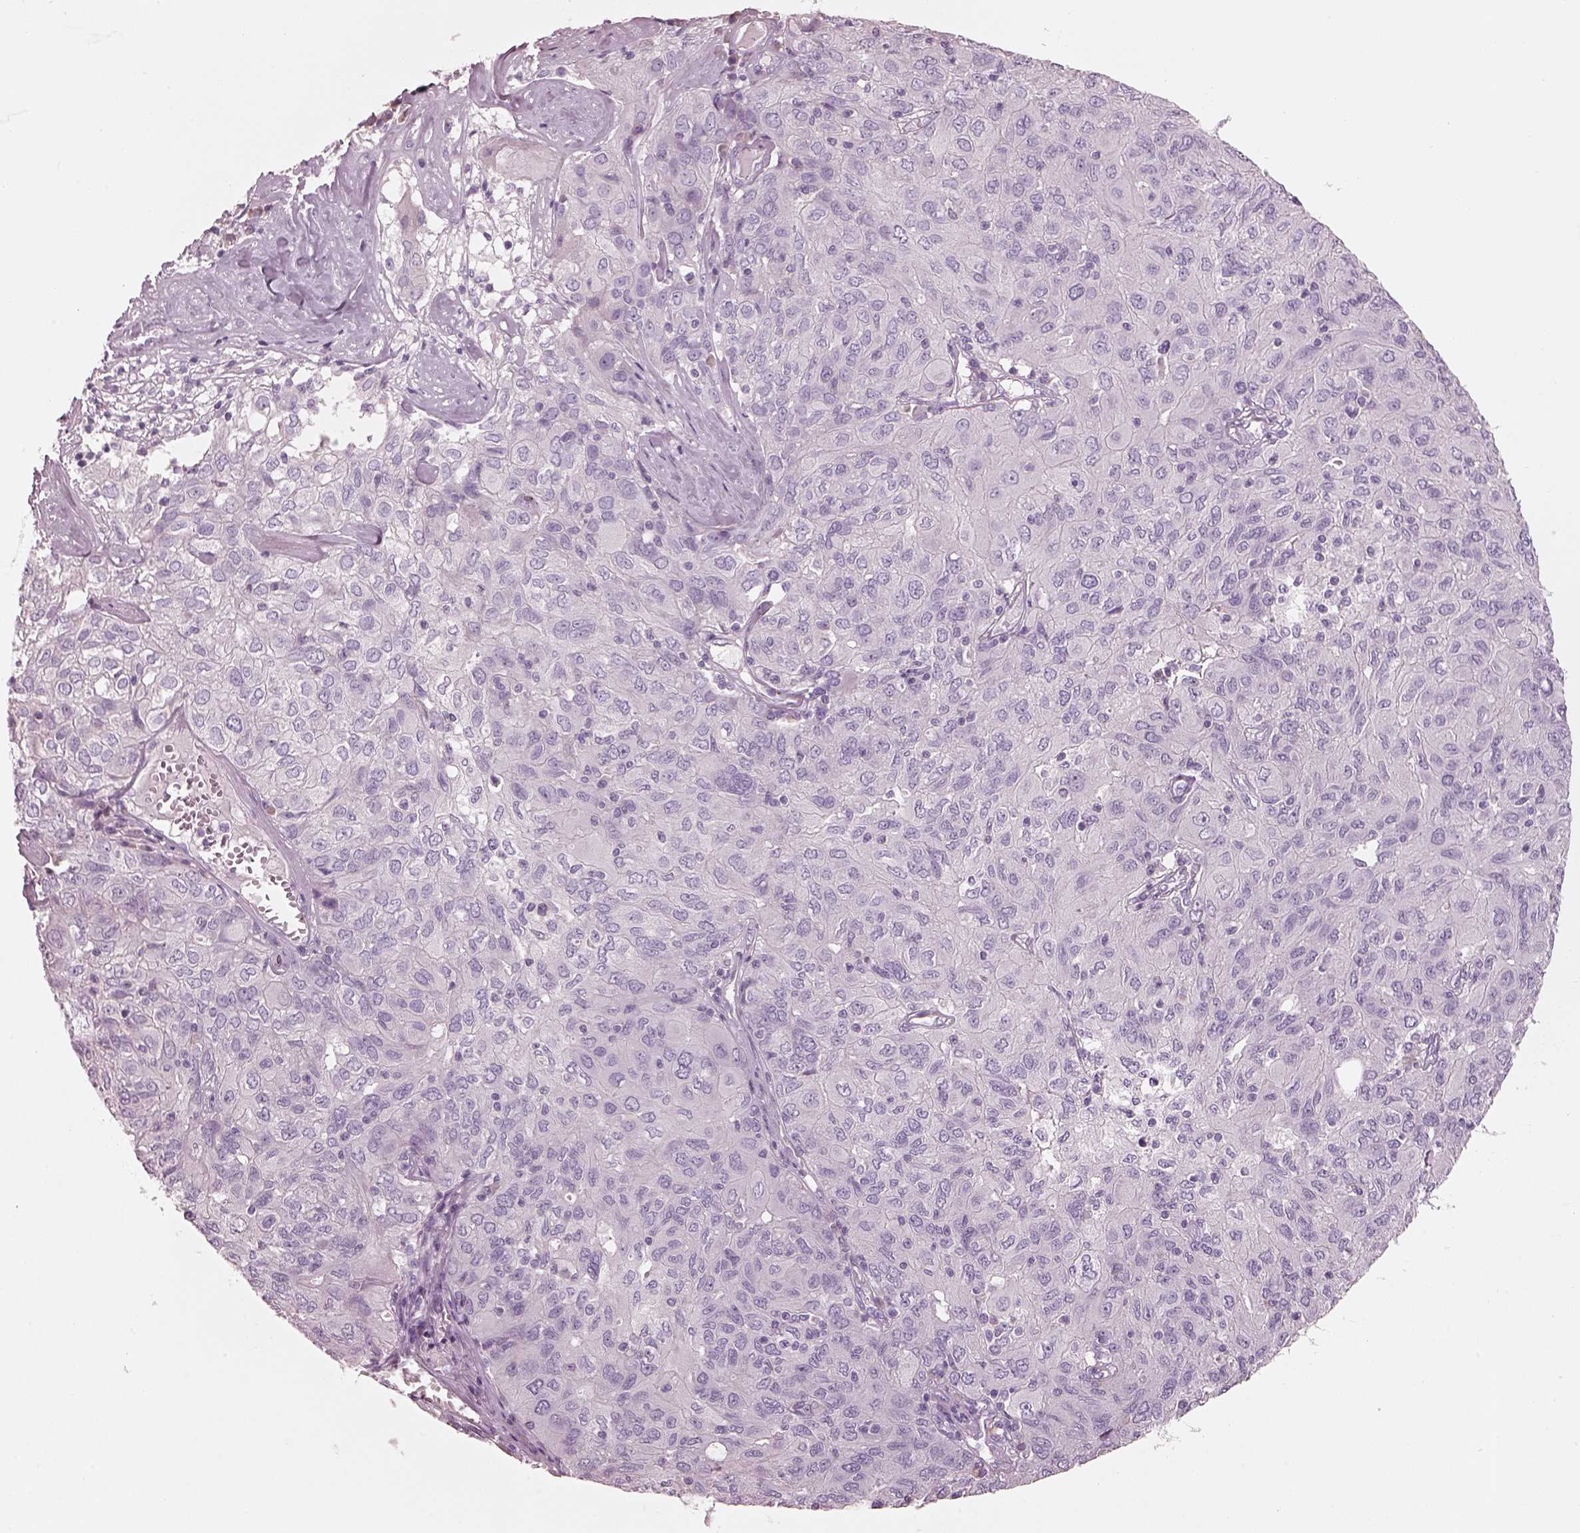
{"staining": {"intensity": "negative", "quantity": "none", "location": "none"}, "tissue": "ovarian cancer", "cell_type": "Tumor cells", "image_type": "cancer", "snomed": [{"axis": "morphology", "description": "Carcinoma, endometroid"}, {"axis": "topography", "description": "Ovary"}], "caption": "This is an immunohistochemistry (IHC) micrograph of human ovarian cancer. There is no expression in tumor cells.", "gene": "SLC27A2", "patient": {"sex": "female", "age": 50}}